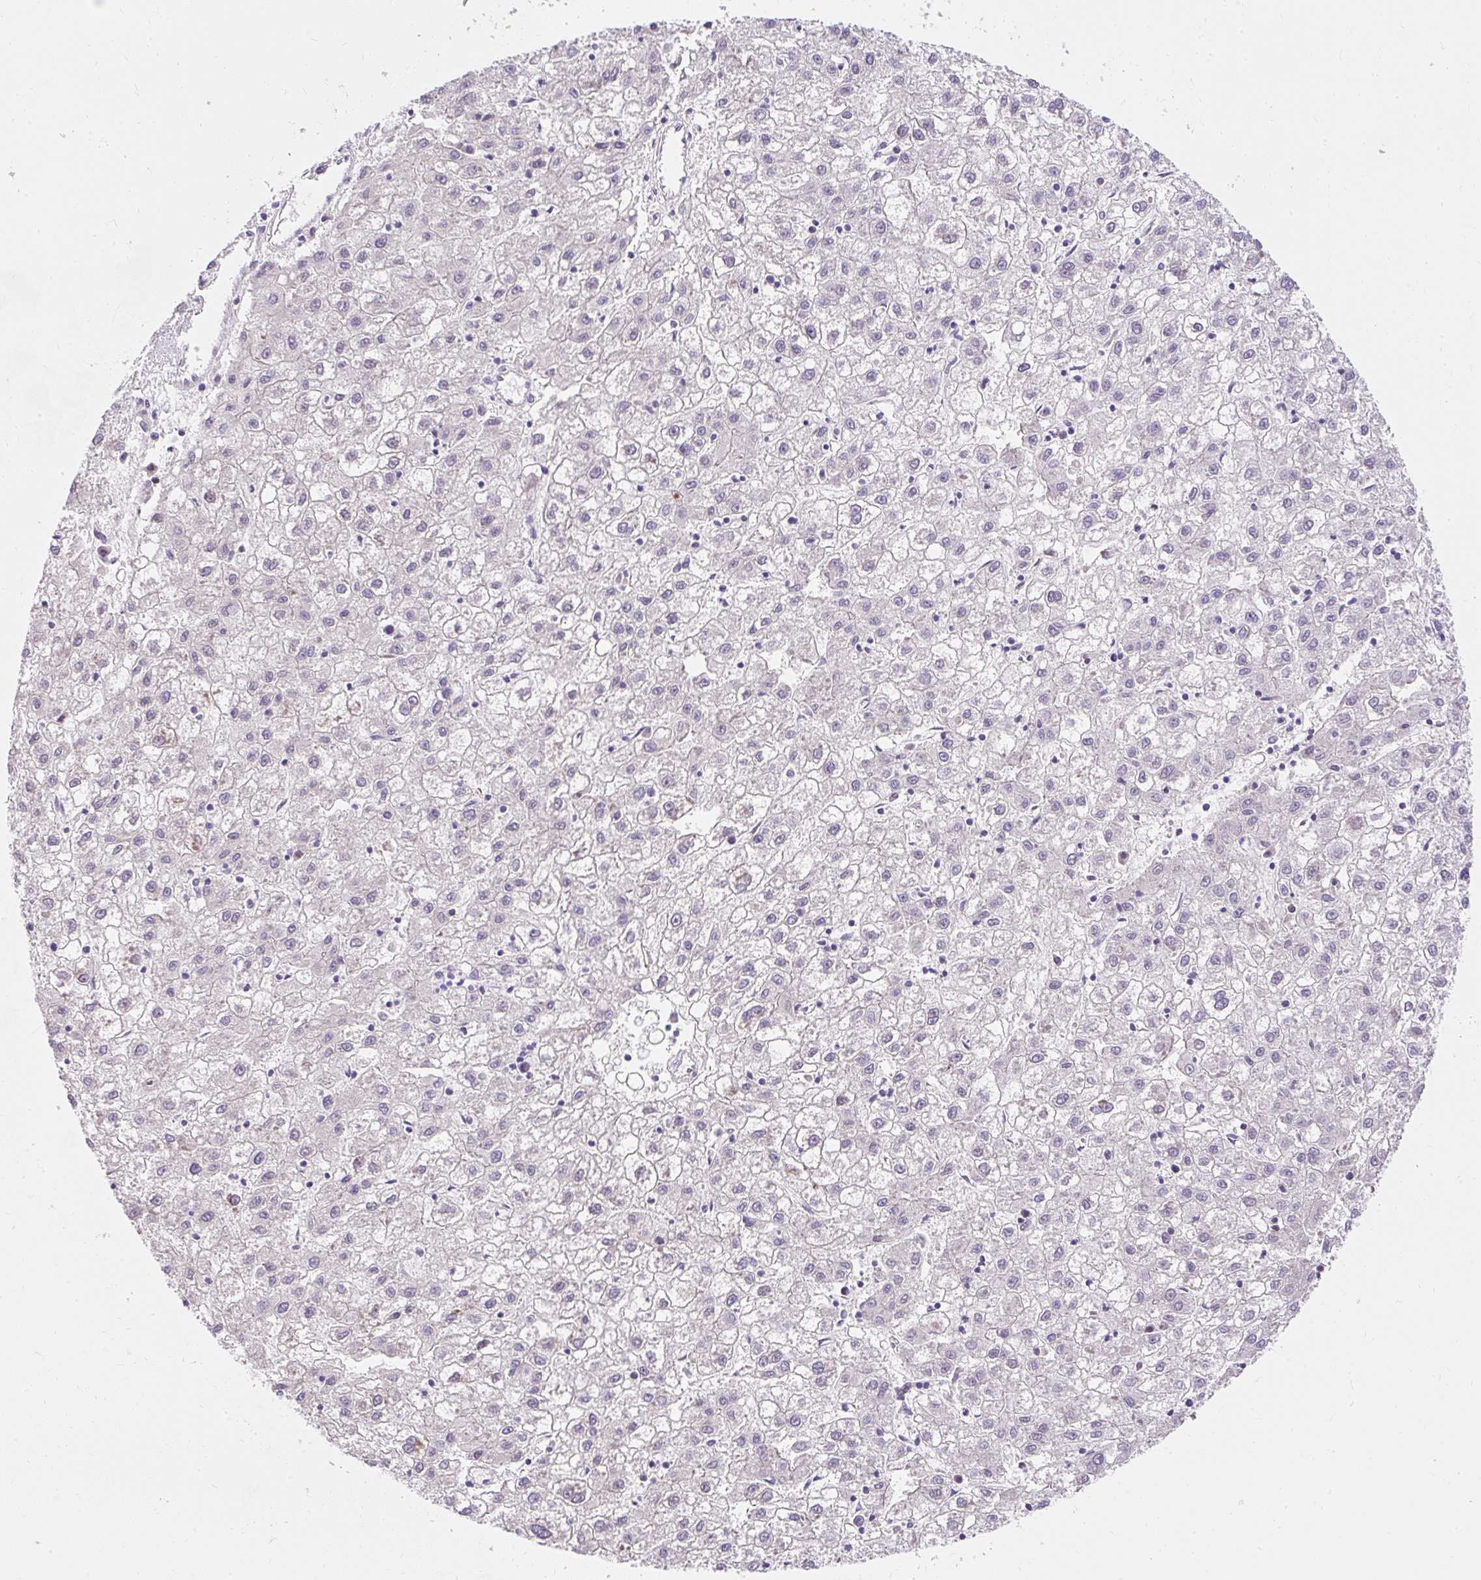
{"staining": {"intensity": "negative", "quantity": "none", "location": "none"}, "tissue": "liver cancer", "cell_type": "Tumor cells", "image_type": "cancer", "snomed": [{"axis": "morphology", "description": "Carcinoma, Hepatocellular, NOS"}, {"axis": "topography", "description": "Liver"}], "caption": "Tumor cells show no significant protein staining in hepatocellular carcinoma (liver).", "gene": "DTX4", "patient": {"sex": "male", "age": 72}}